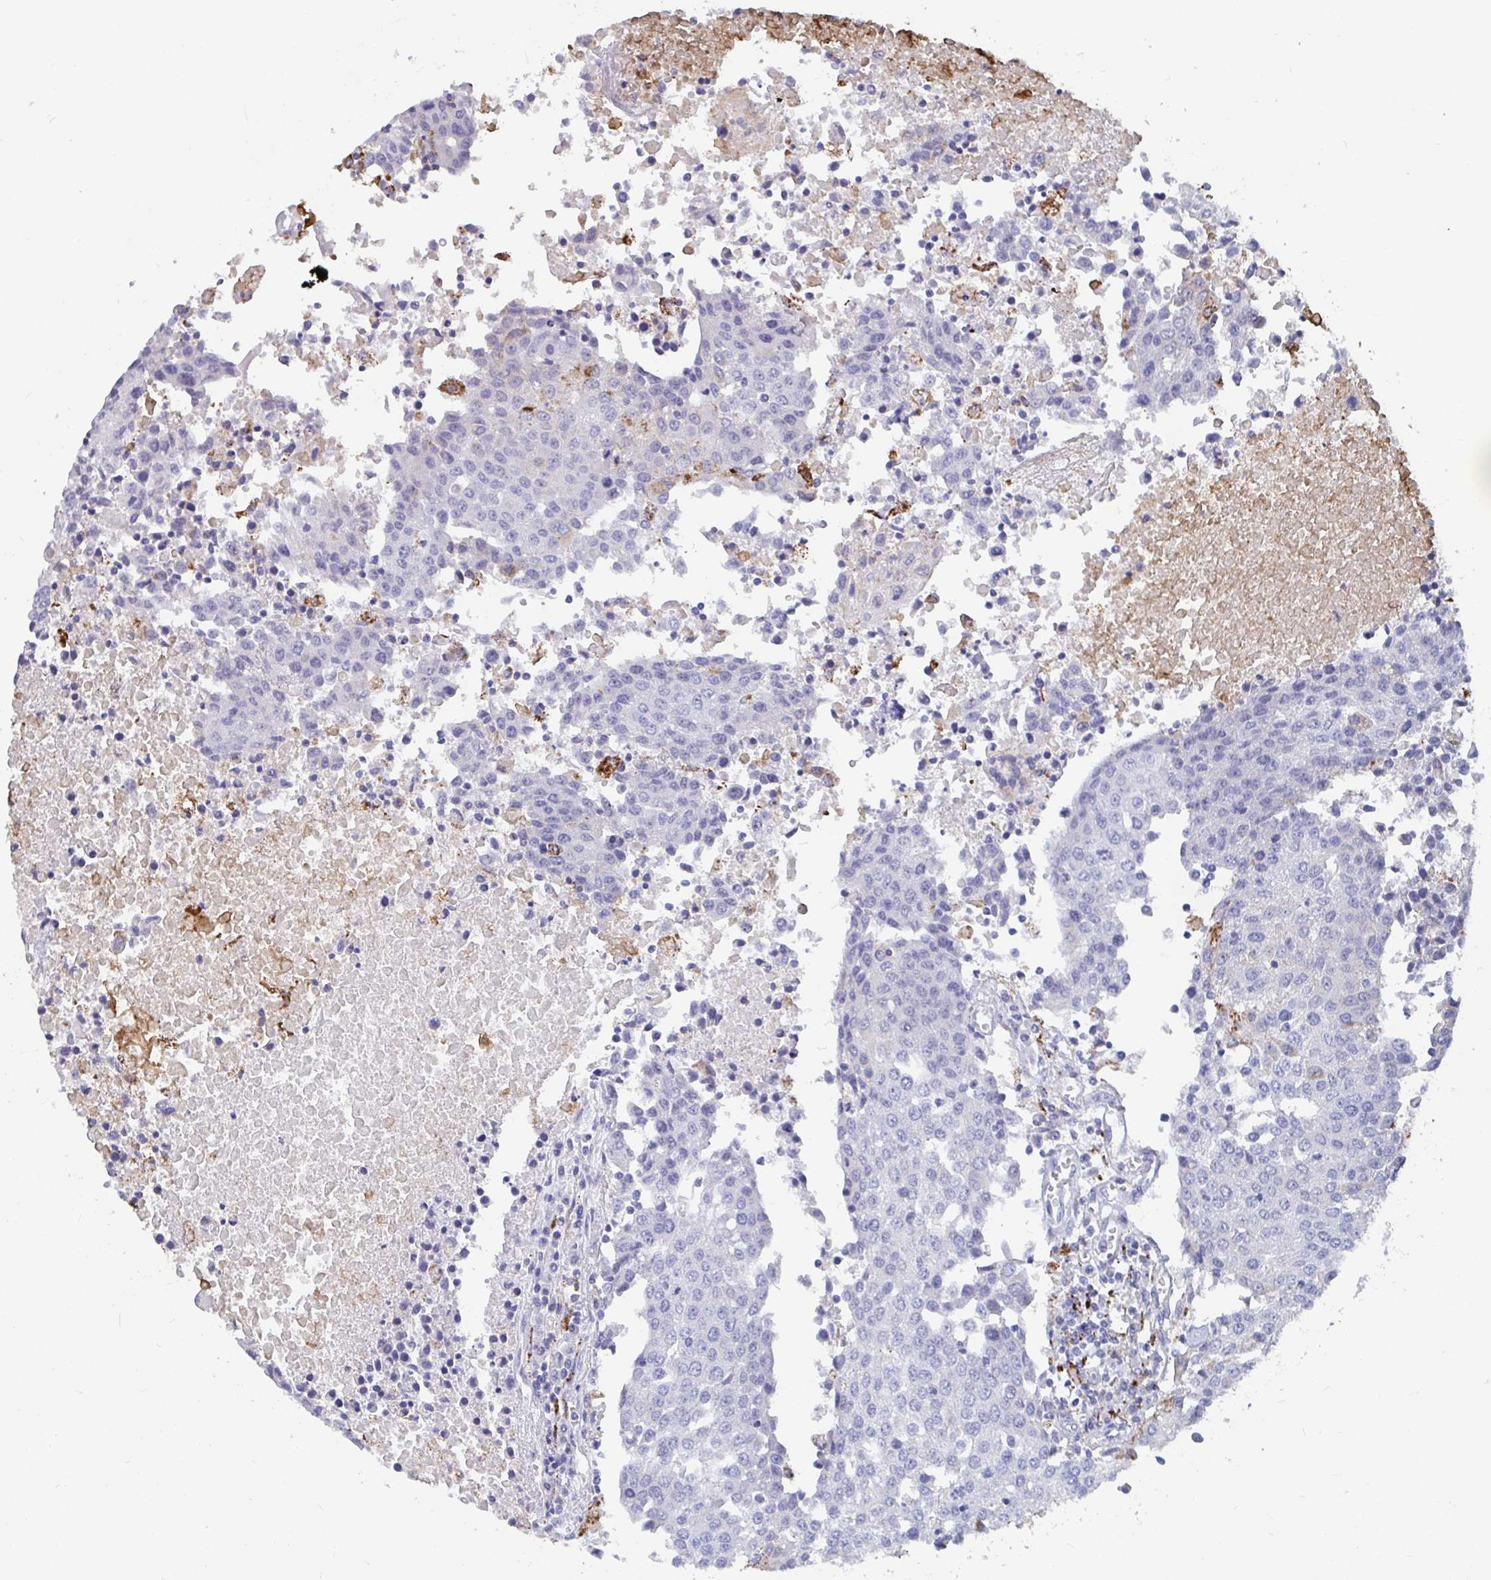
{"staining": {"intensity": "negative", "quantity": "none", "location": "none"}, "tissue": "urothelial cancer", "cell_type": "Tumor cells", "image_type": "cancer", "snomed": [{"axis": "morphology", "description": "Urothelial carcinoma, High grade"}, {"axis": "topography", "description": "Urinary bladder"}], "caption": "IHC image of urothelial cancer stained for a protein (brown), which demonstrates no staining in tumor cells.", "gene": "FAM156B", "patient": {"sex": "female", "age": 85}}